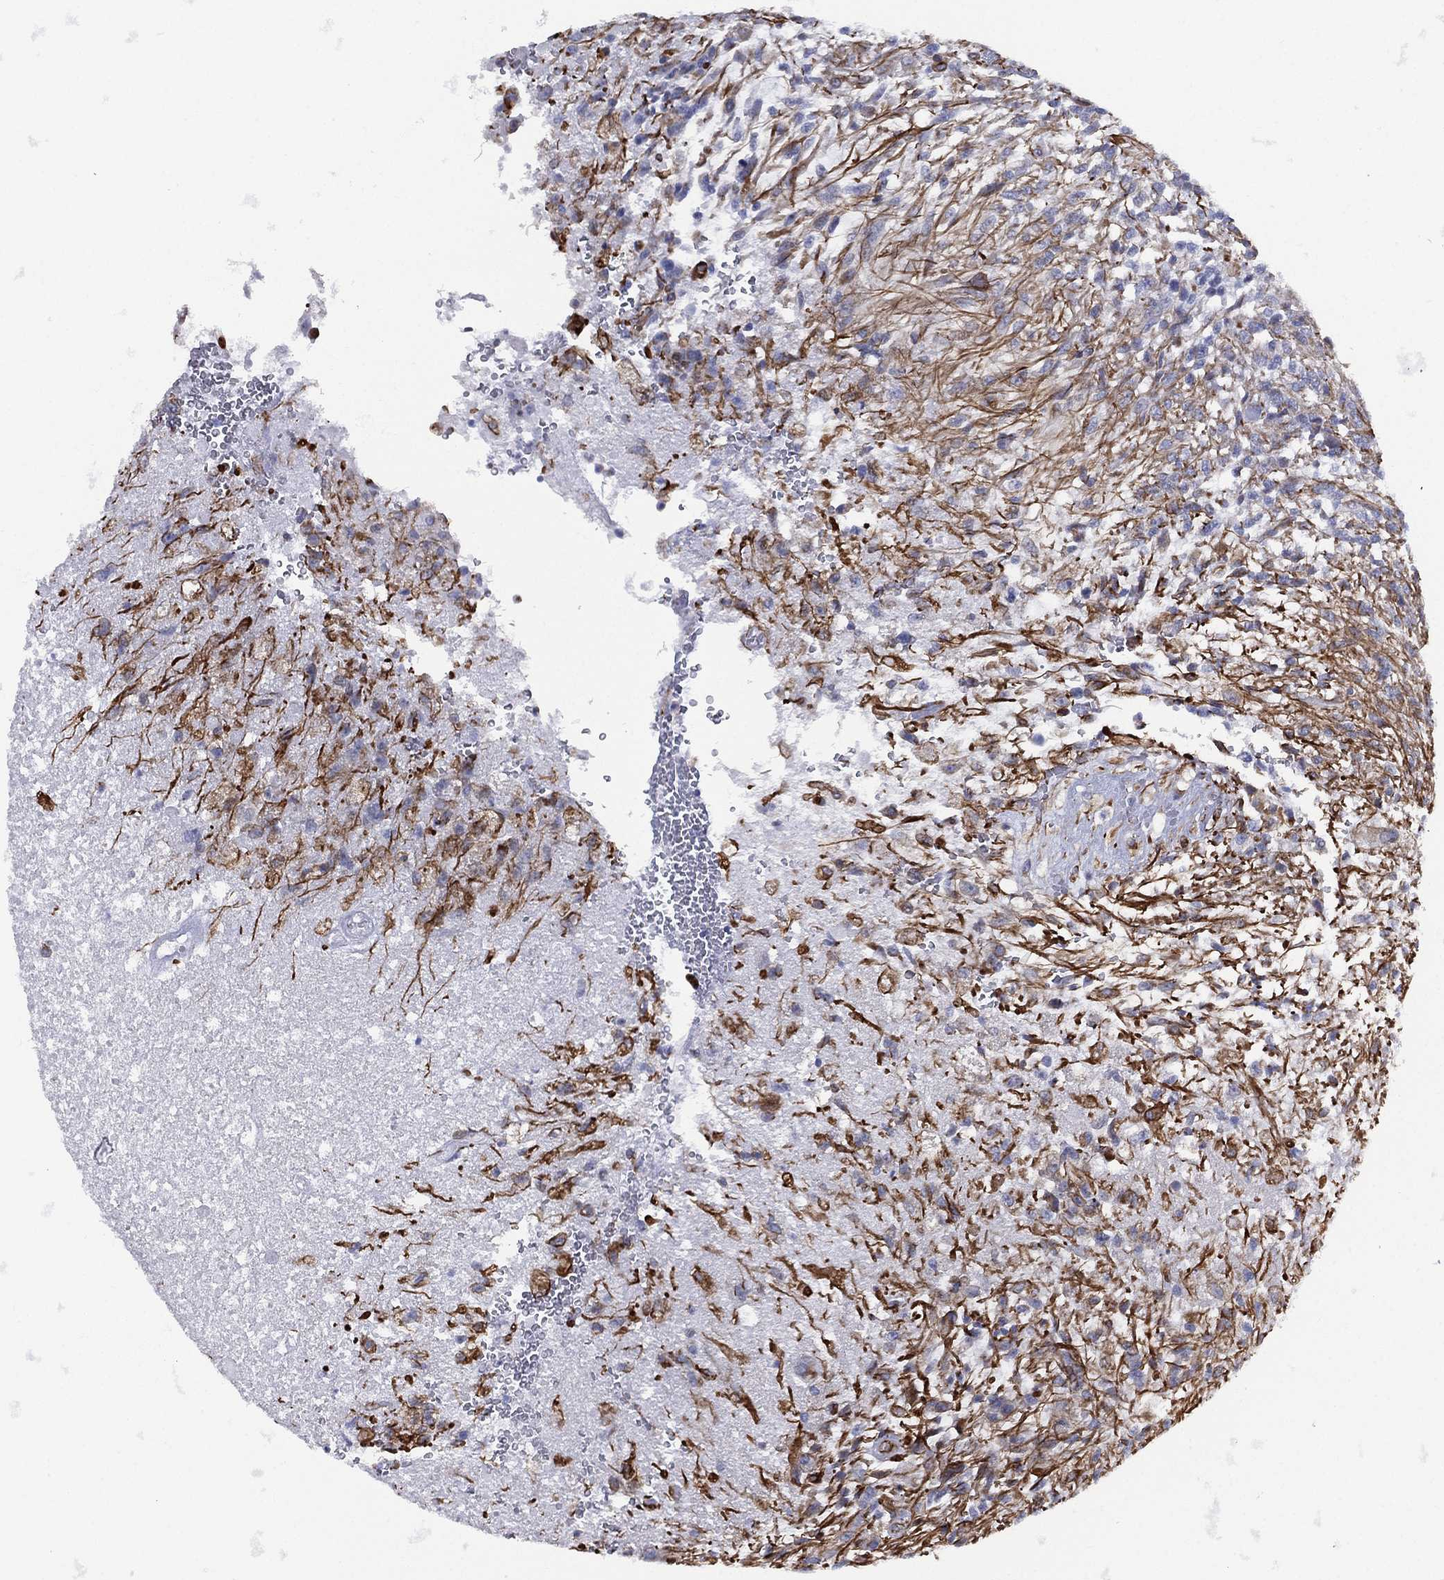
{"staining": {"intensity": "negative", "quantity": "none", "location": "none"}, "tissue": "glioma", "cell_type": "Tumor cells", "image_type": "cancer", "snomed": [{"axis": "morphology", "description": "Glioma, malignant, High grade"}, {"axis": "topography", "description": "Brain"}], "caption": "Immunohistochemistry (IHC) micrograph of glioma stained for a protein (brown), which reveals no positivity in tumor cells.", "gene": "MAS1", "patient": {"sex": "male", "age": 56}}